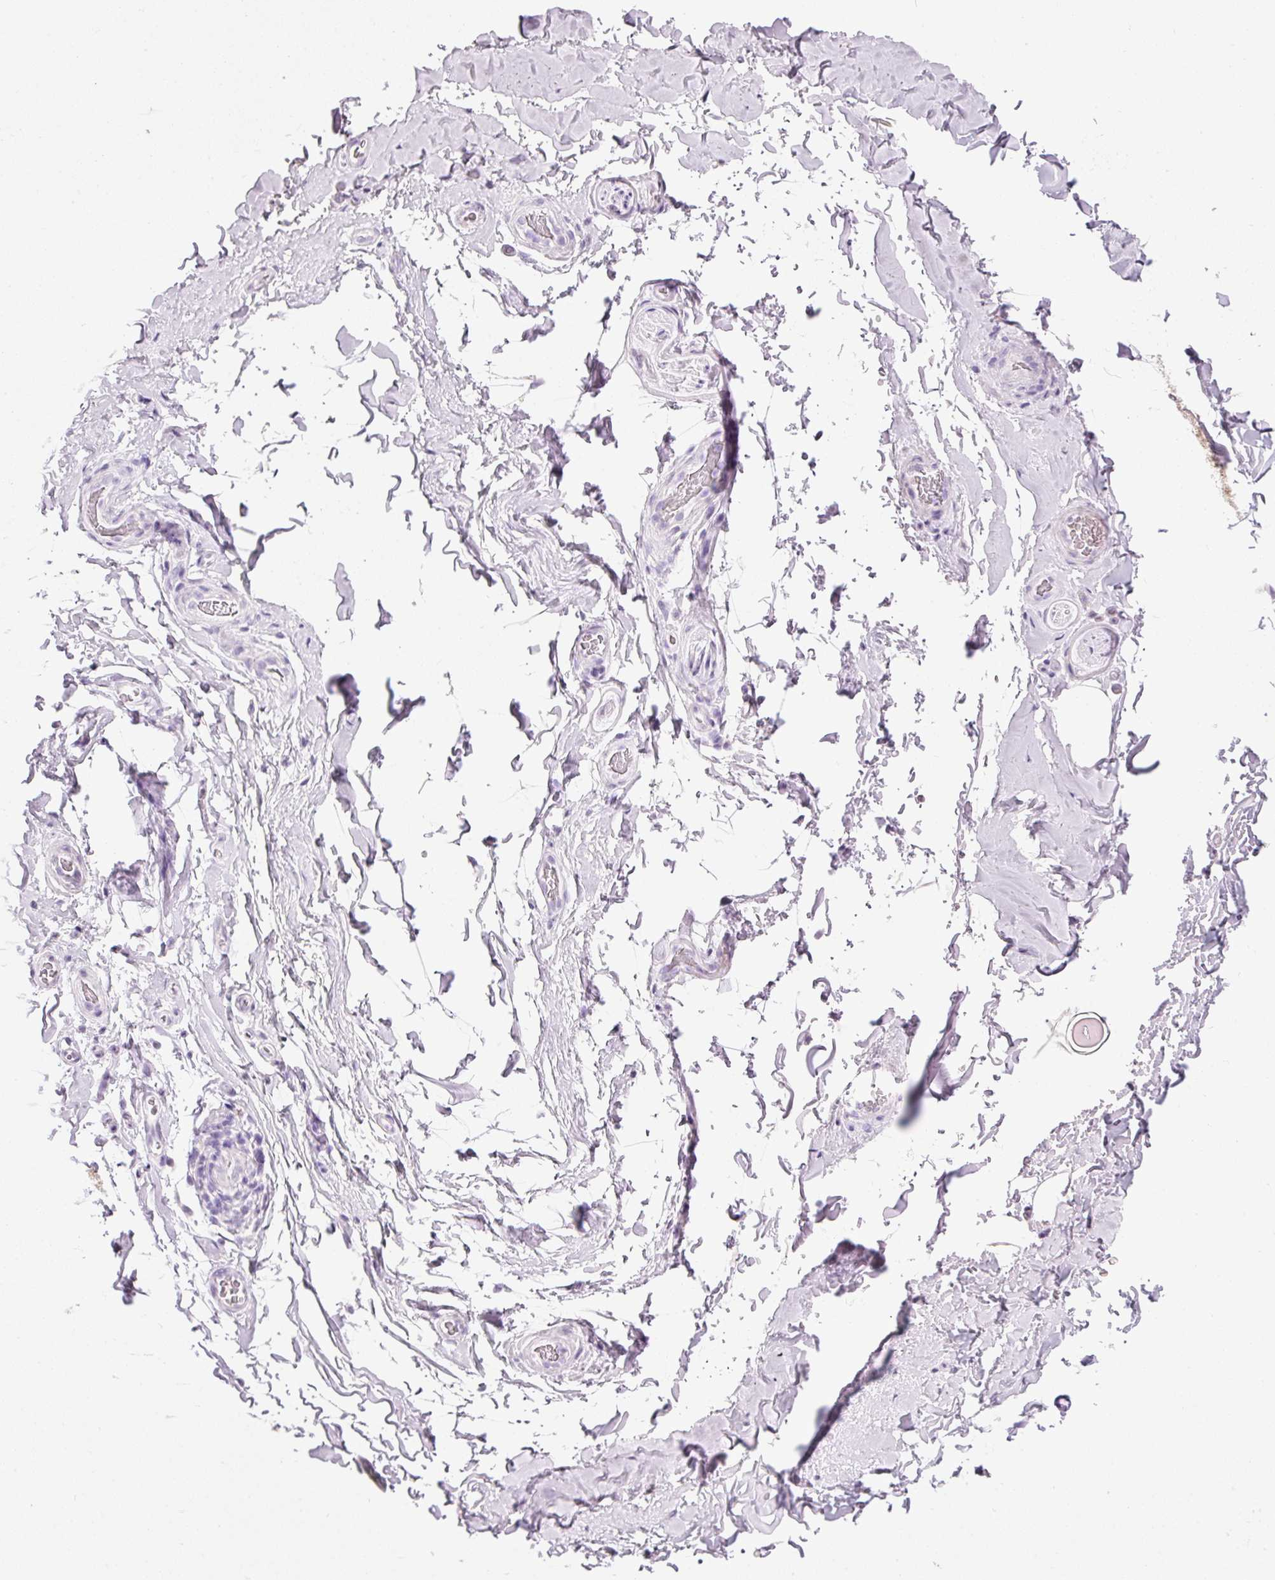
{"staining": {"intensity": "negative", "quantity": "none", "location": "none"}, "tissue": "adipose tissue", "cell_type": "Adipocytes", "image_type": "normal", "snomed": [{"axis": "morphology", "description": "Normal tissue, NOS"}, {"axis": "topography", "description": "Vascular tissue"}, {"axis": "topography", "description": "Peripheral nerve tissue"}], "caption": "Immunohistochemistry photomicrograph of normal adipose tissue stained for a protein (brown), which shows no staining in adipocytes. (Stains: DAB immunohistochemistry (IHC) with hematoxylin counter stain, Microscopy: brightfield microscopy at high magnification).", "gene": "CARD16", "patient": {"sex": "male", "age": 41}}